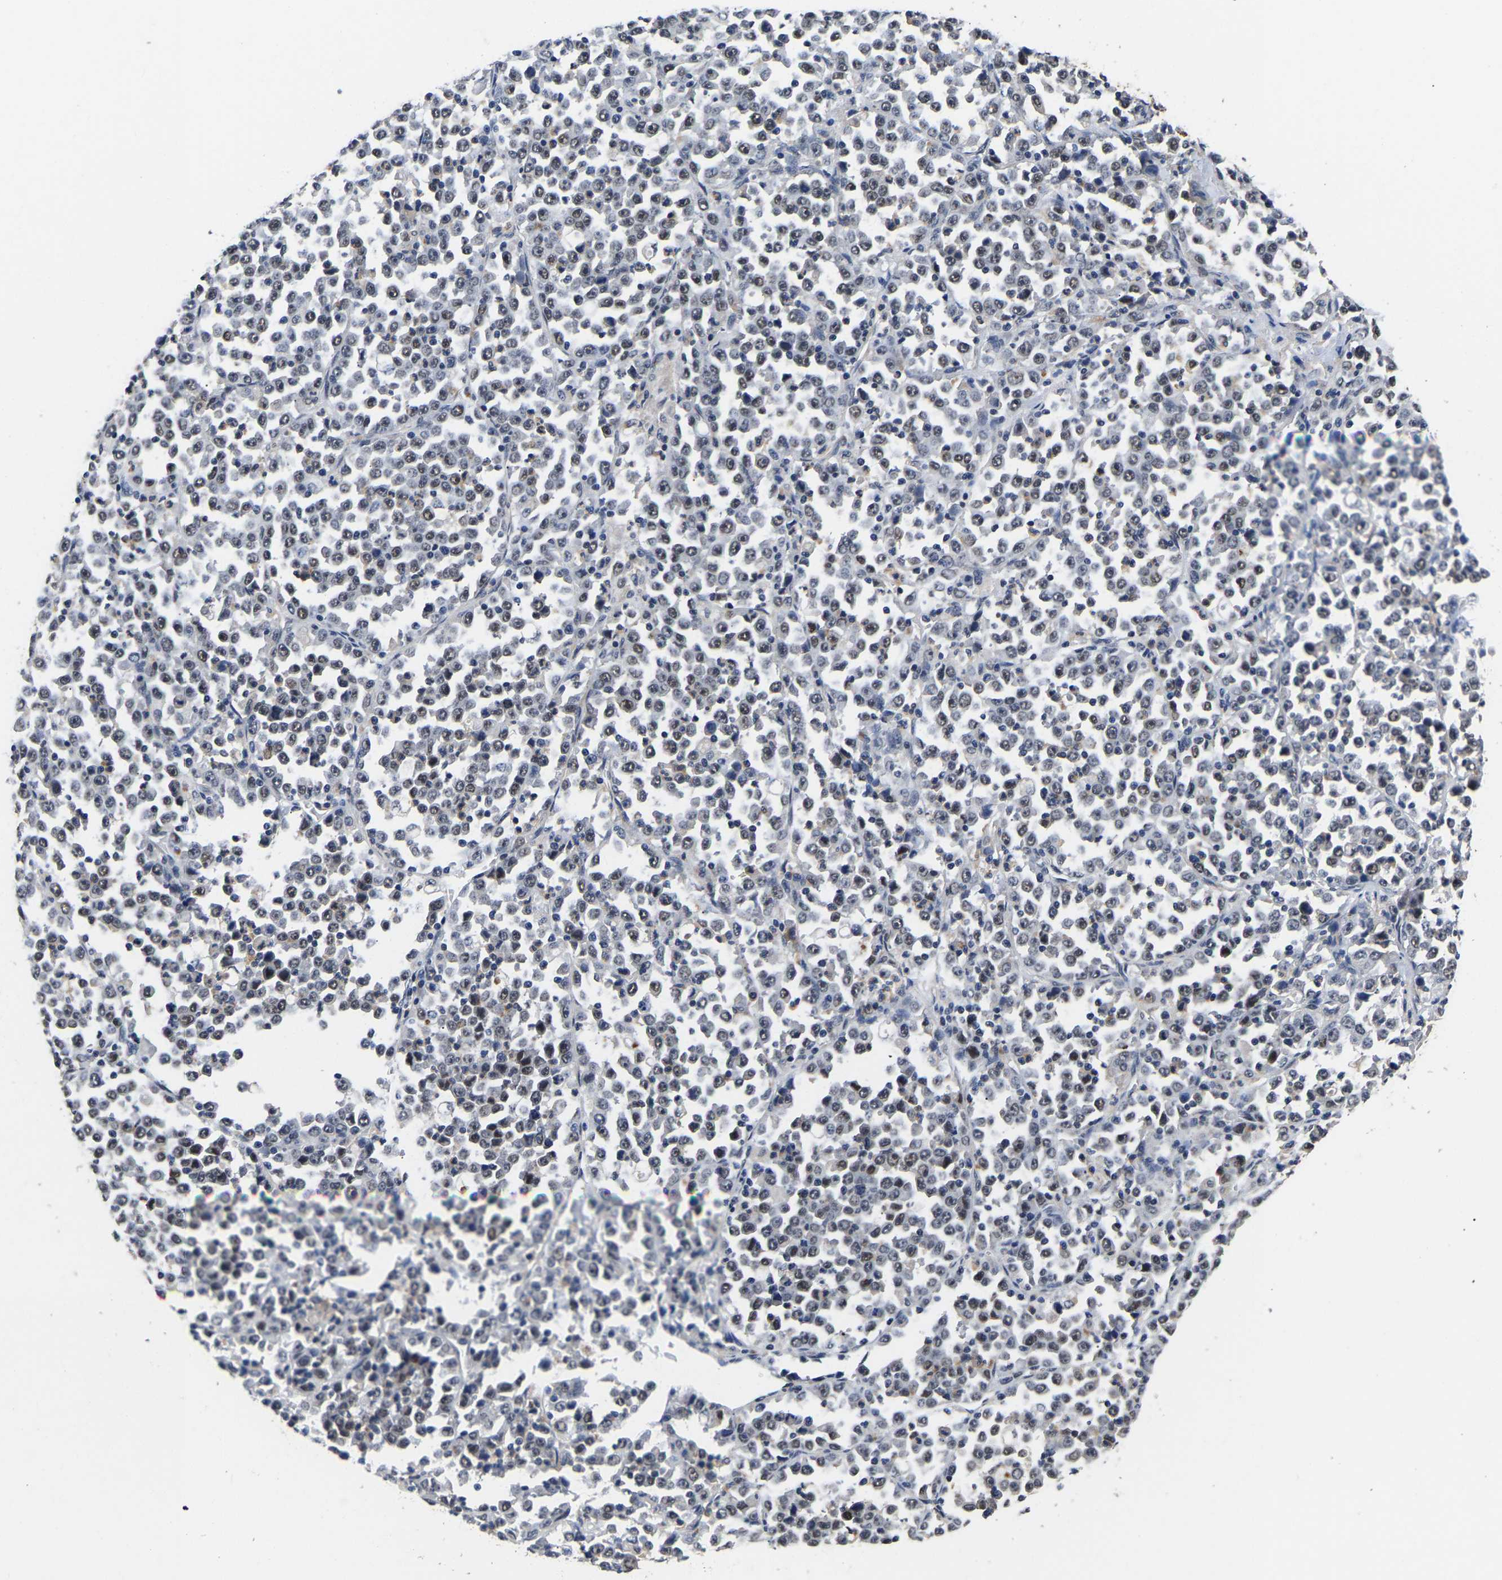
{"staining": {"intensity": "weak", "quantity": "25%-75%", "location": "nuclear"}, "tissue": "stomach cancer", "cell_type": "Tumor cells", "image_type": "cancer", "snomed": [{"axis": "morphology", "description": "Normal tissue, NOS"}, {"axis": "morphology", "description": "Adenocarcinoma, NOS"}, {"axis": "topography", "description": "Stomach, upper"}, {"axis": "topography", "description": "Stomach"}], "caption": "Approximately 25%-75% of tumor cells in adenocarcinoma (stomach) display weak nuclear protein staining as visualized by brown immunohistochemical staining.", "gene": "METTL16", "patient": {"sex": "male", "age": 59}}